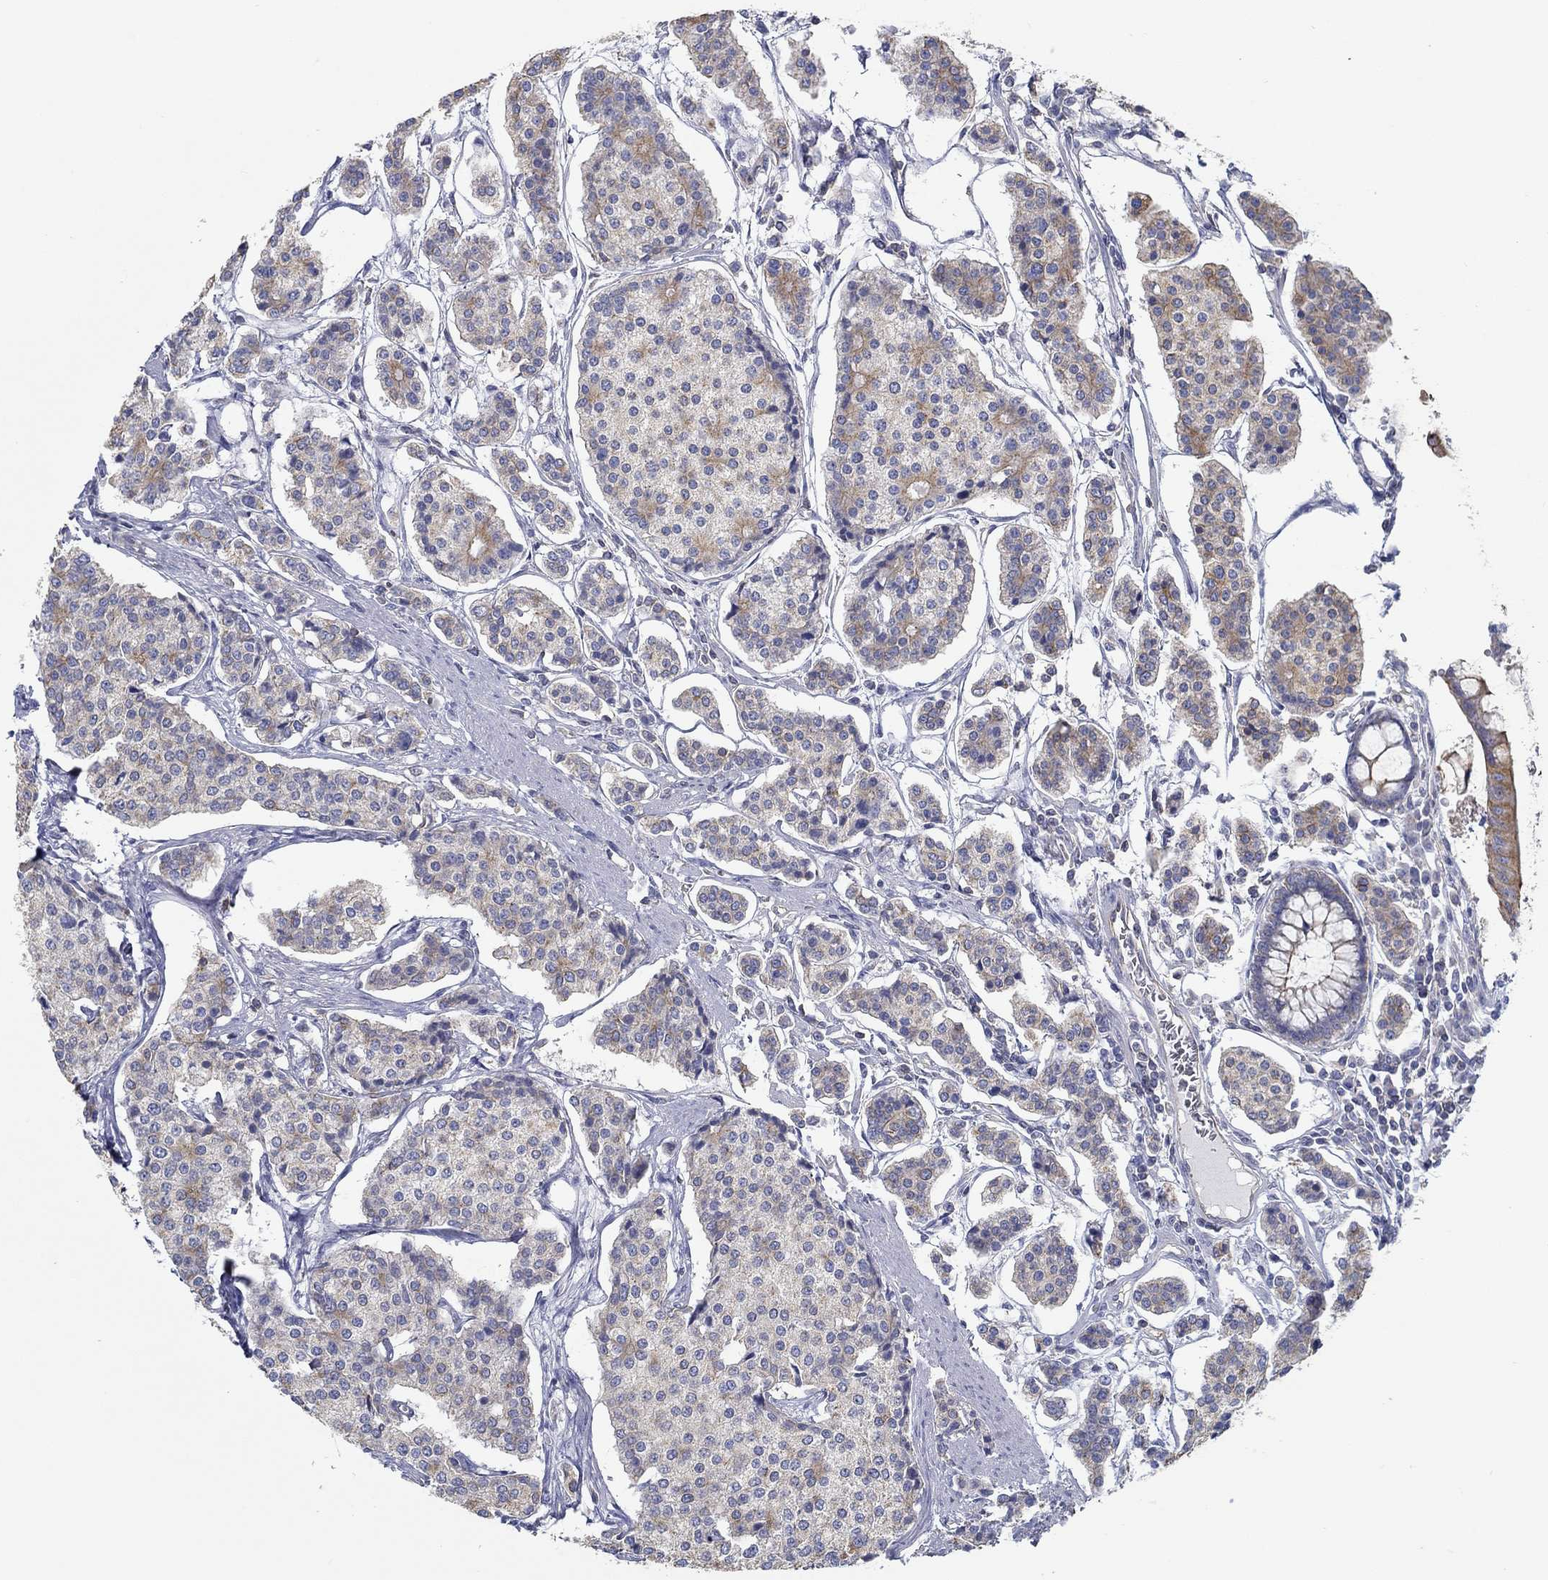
{"staining": {"intensity": "moderate", "quantity": "<25%", "location": "cytoplasmic/membranous"}, "tissue": "carcinoid", "cell_type": "Tumor cells", "image_type": "cancer", "snomed": [{"axis": "morphology", "description": "Carcinoid, malignant, NOS"}, {"axis": "topography", "description": "Small intestine"}], "caption": "The histopathology image demonstrates a brown stain indicating the presence of a protein in the cytoplasmic/membranous of tumor cells in carcinoid.", "gene": "BBOF1", "patient": {"sex": "female", "age": 65}}